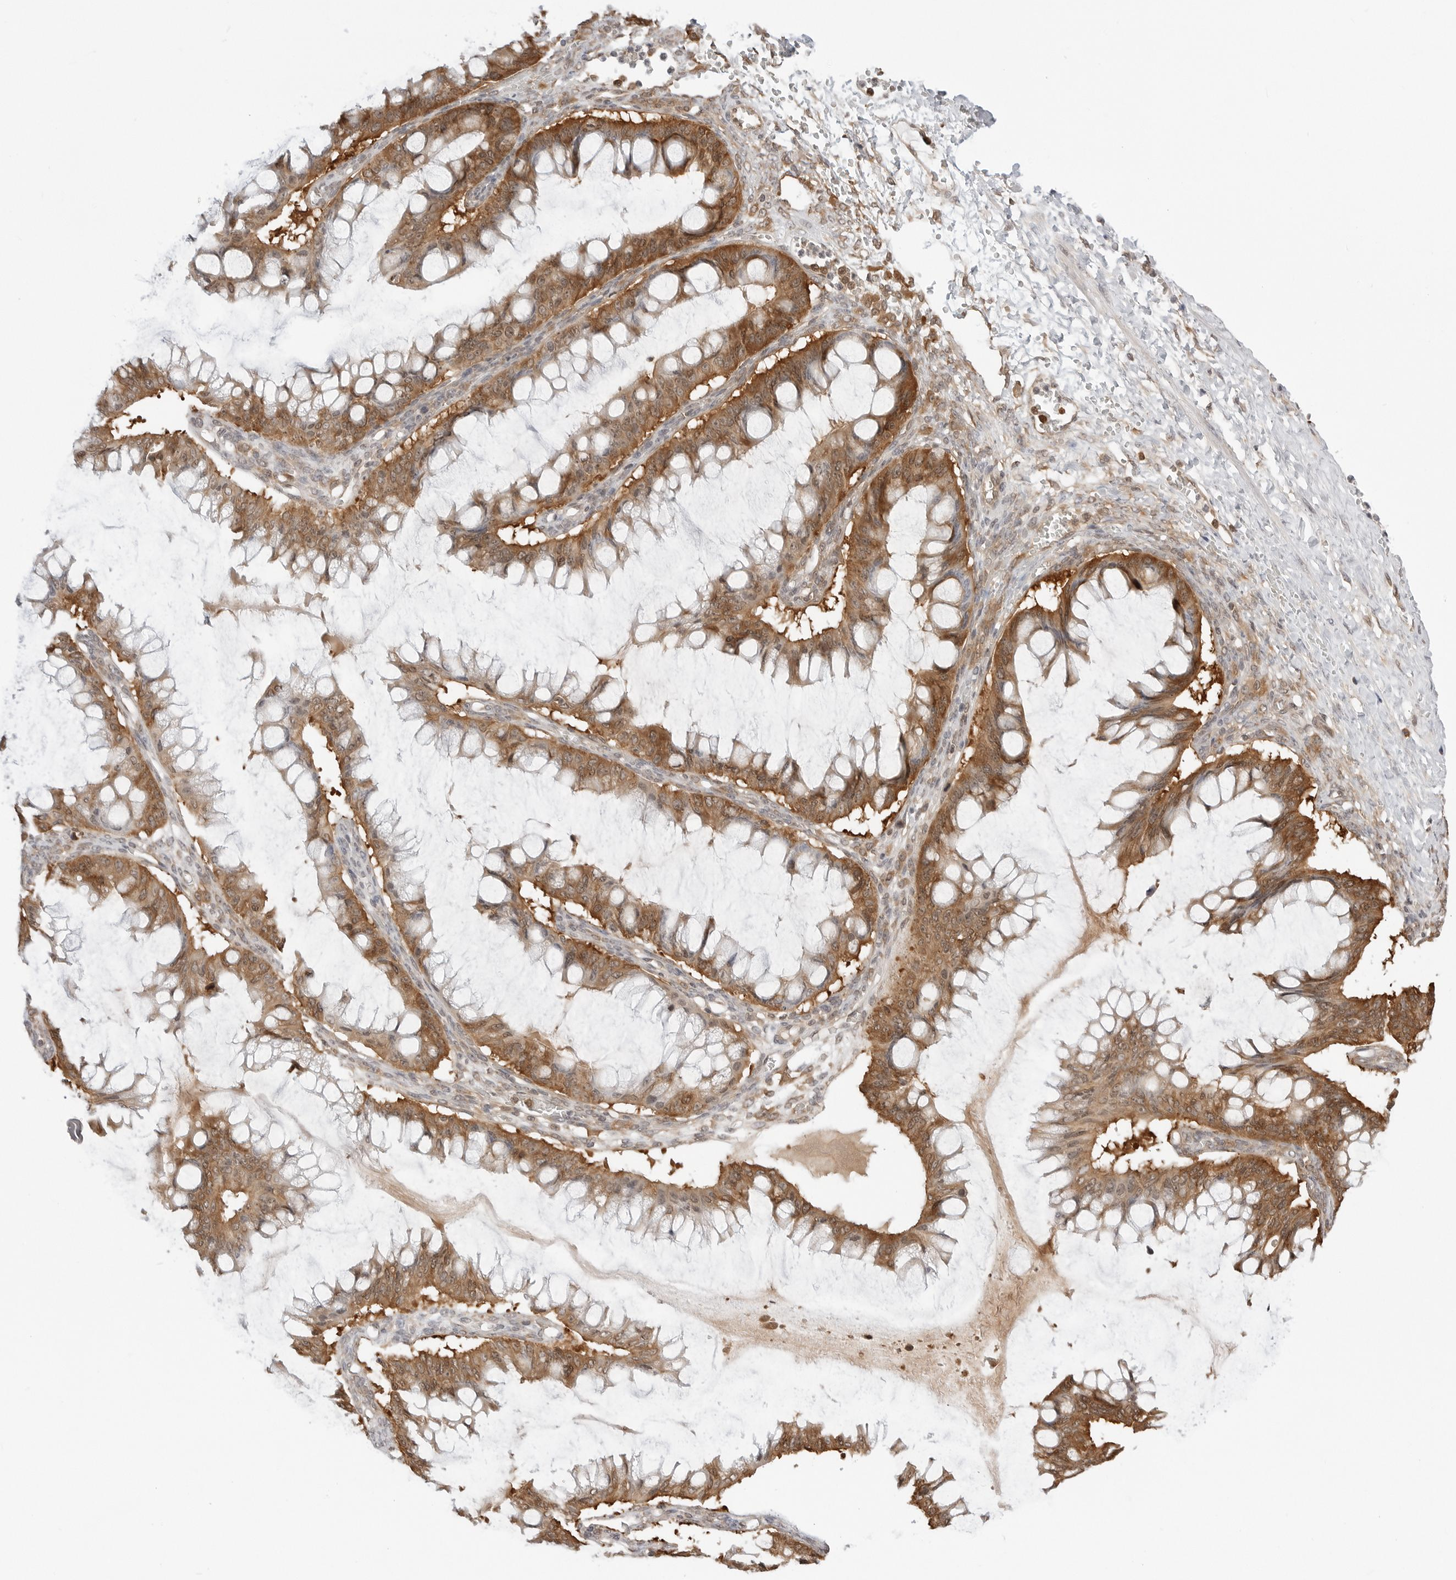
{"staining": {"intensity": "moderate", "quantity": ">75%", "location": "cytoplasmic/membranous"}, "tissue": "ovarian cancer", "cell_type": "Tumor cells", "image_type": "cancer", "snomed": [{"axis": "morphology", "description": "Cystadenocarcinoma, mucinous, NOS"}, {"axis": "topography", "description": "Ovary"}], "caption": "Human ovarian mucinous cystadenocarcinoma stained with a protein marker shows moderate staining in tumor cells.", "gene": "NUDC", "patient": {"sex": "female", "age": 73}}